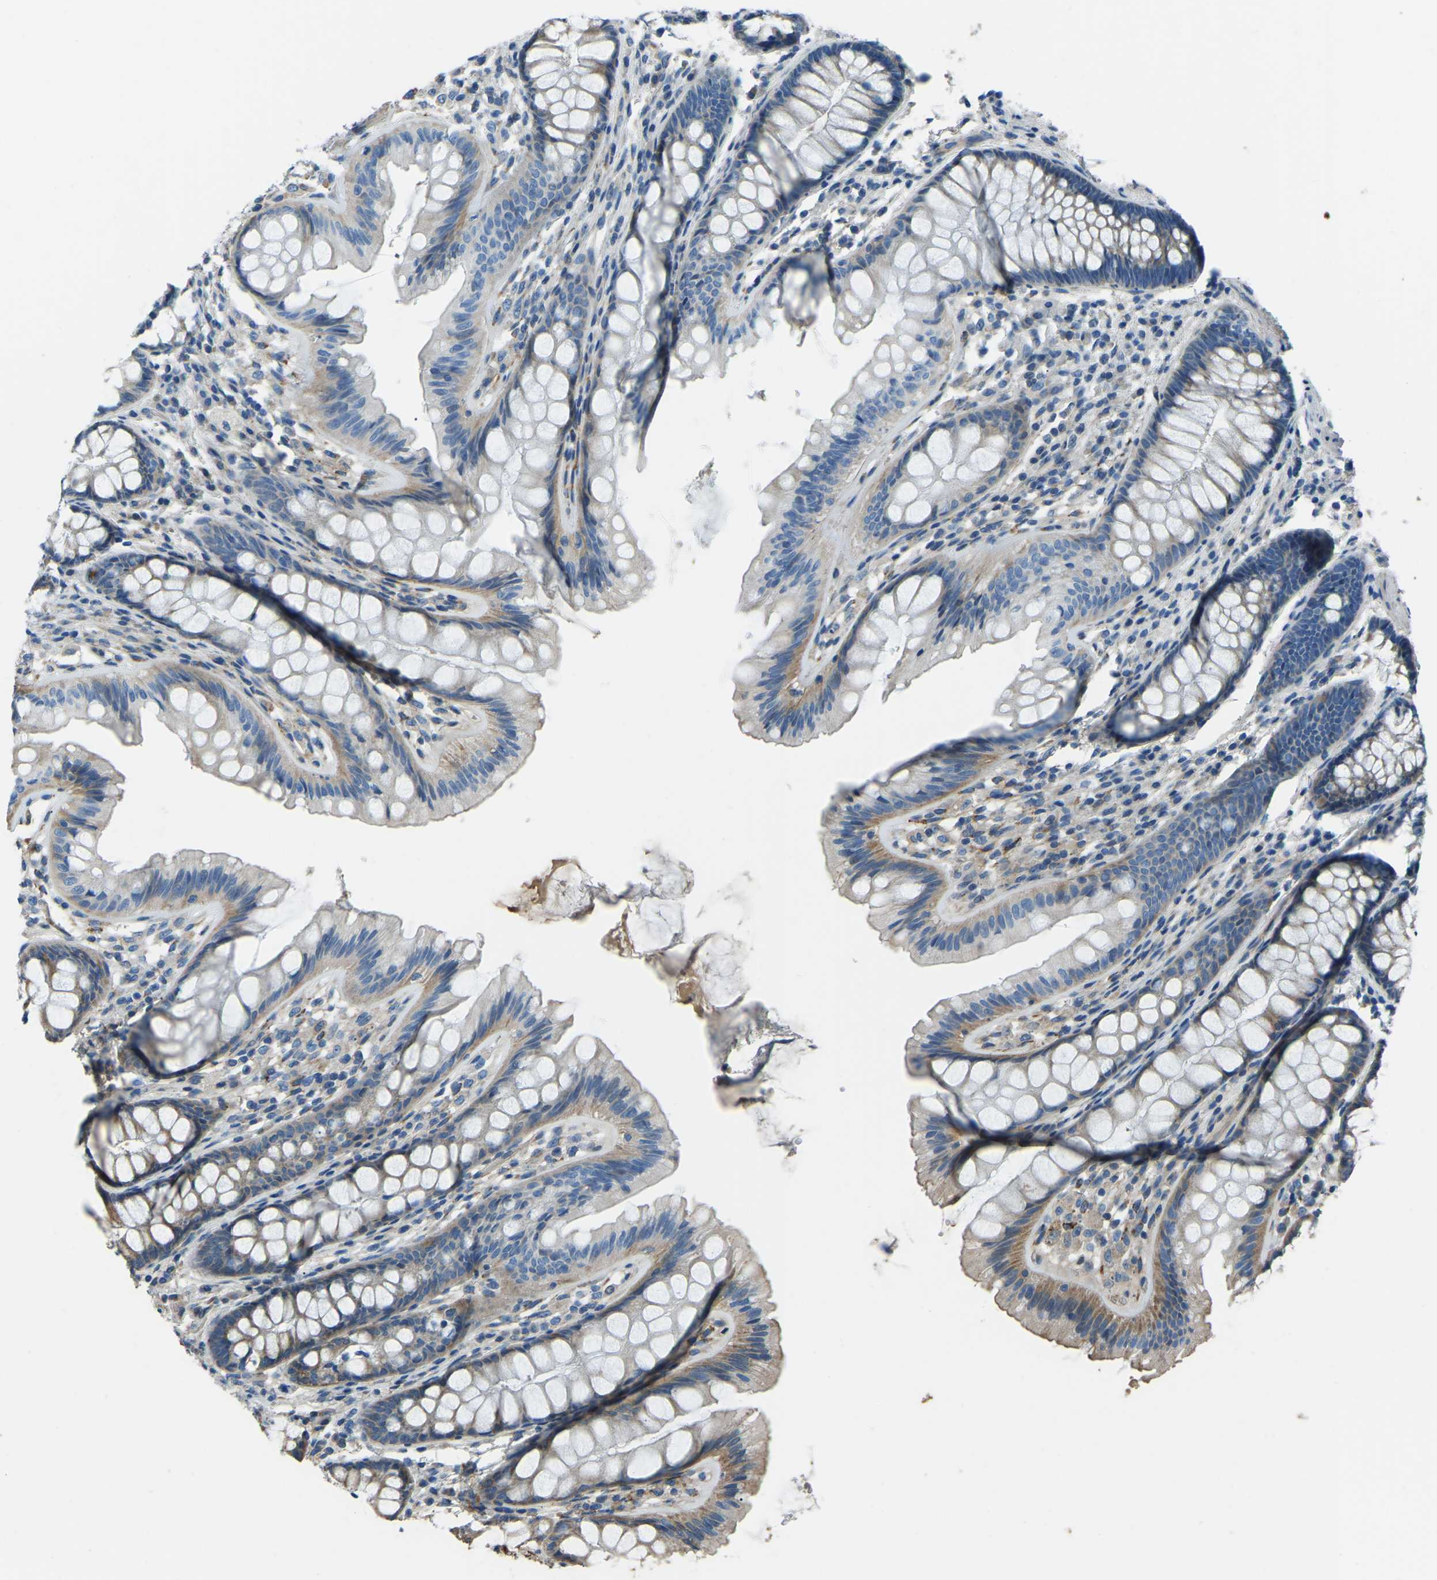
{"staining": {"intensity": "moderate", "quantity": "25%-75%", "location": "cytoplasmic/membranous"}, "tissue": "colon", "cell_type": "Glandular cells", "image_type": "normal", "snomed": [{"axis": "morphology", "description": "Normal tissue, NOS"}, {"axis": "topography", "description": "Colon"}], "caption": "Colon stained with a brown dye demonstrates moderate cytoplasmic/membranous positive expression in approximately 25%-75% of glandular cells.", "gene": "COL3A1", "patient": {"sex": "female", "age": 56}}